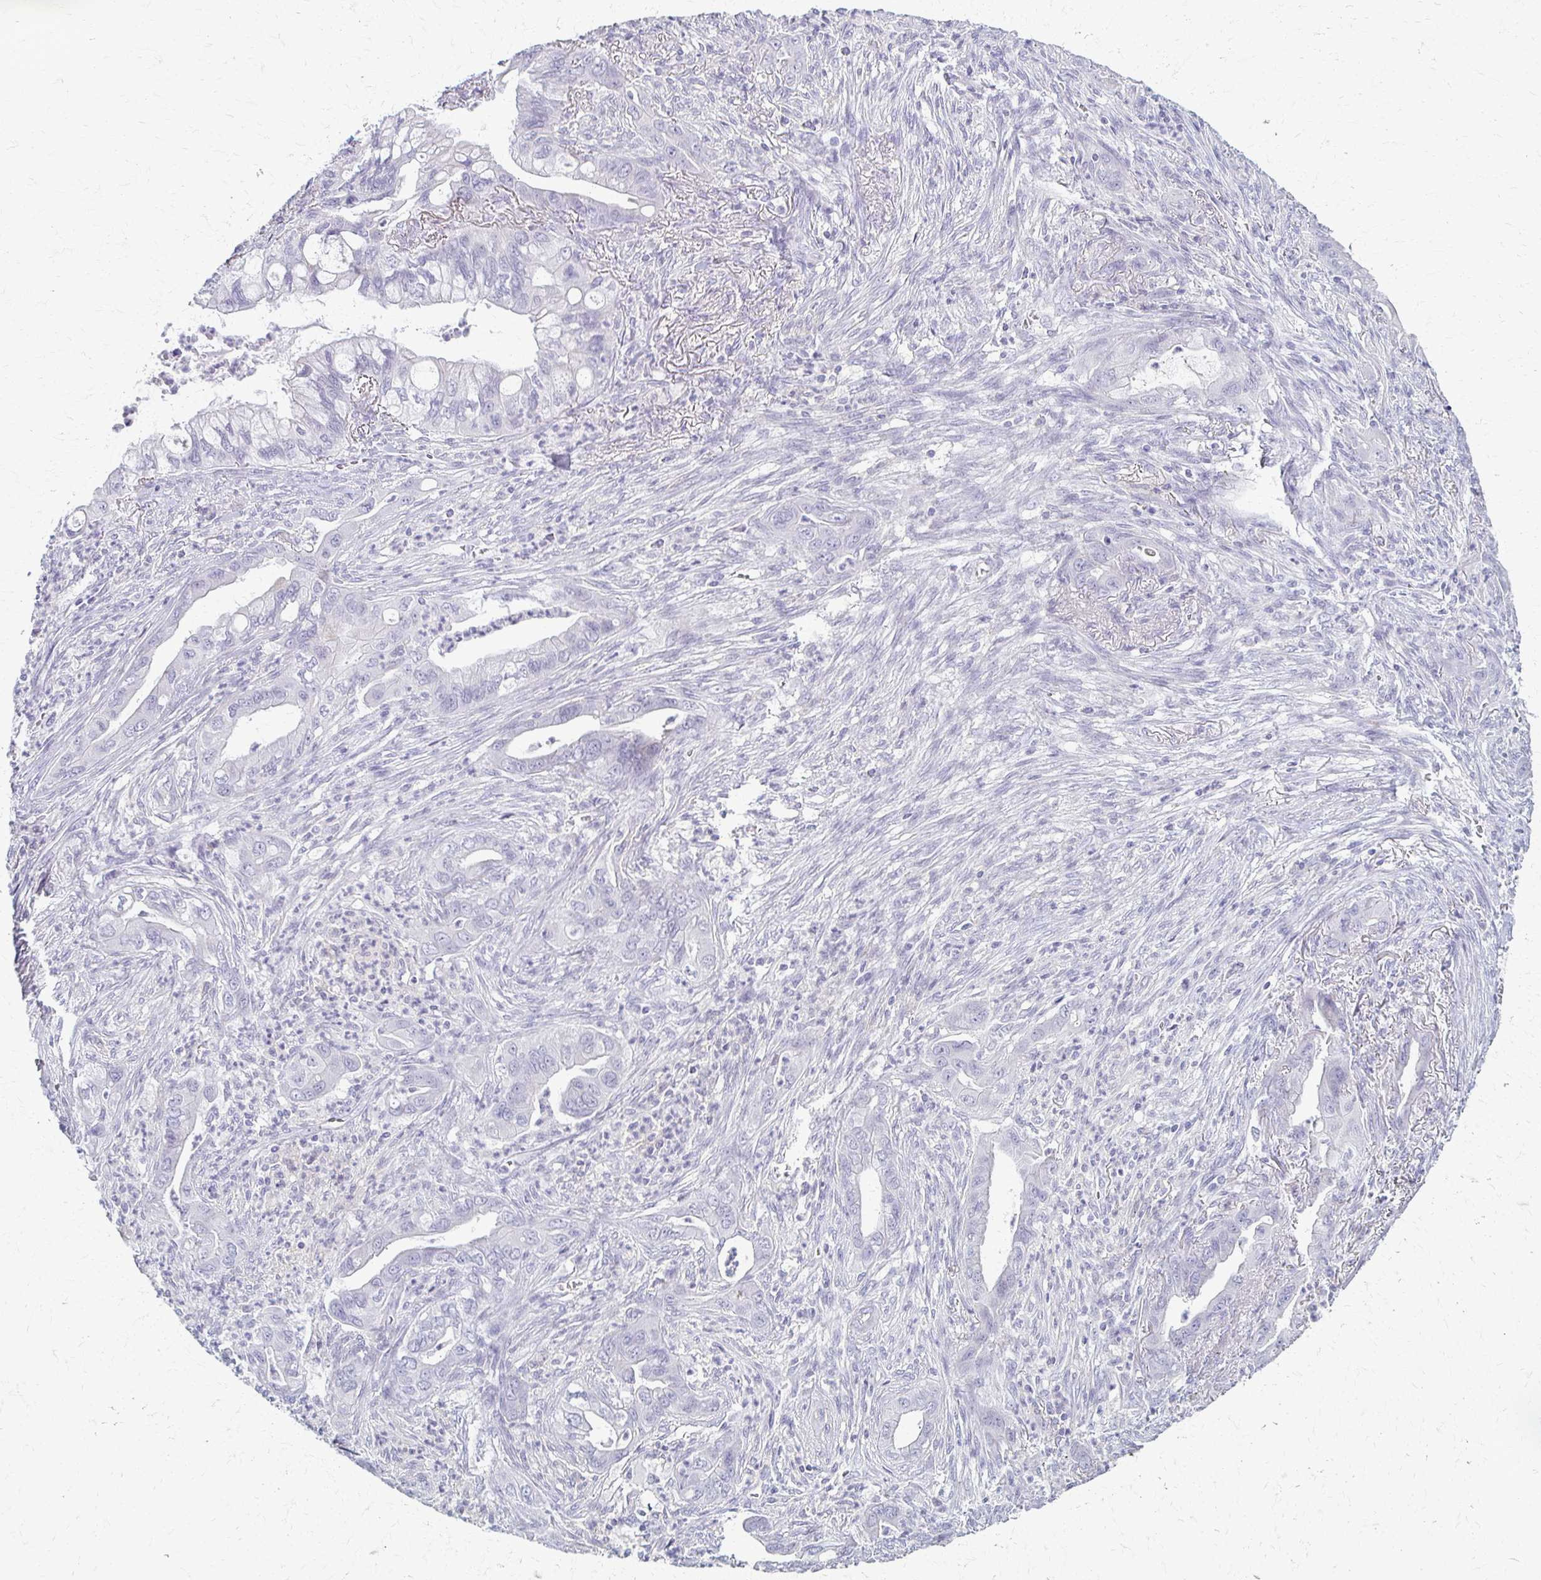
{"staining": {"intensity": "negative", "quantity": "none", "location": "none"}, "tissue": "lung cancer", "cell_type": "Tumor cells", "image_type": "cancer", "snomed": [{"axis": "morphology", "description": "Adenocarcinoma, NOS"}, {"axis": "topography", "description": "Lung"}], "caption": "This is an immunohistochemistry image of lung cancer (adenocarcinoma). There is no staining in tumor cells.", "gene": "FCGR2B", "patient": {"sex": "male", "age": 65}}